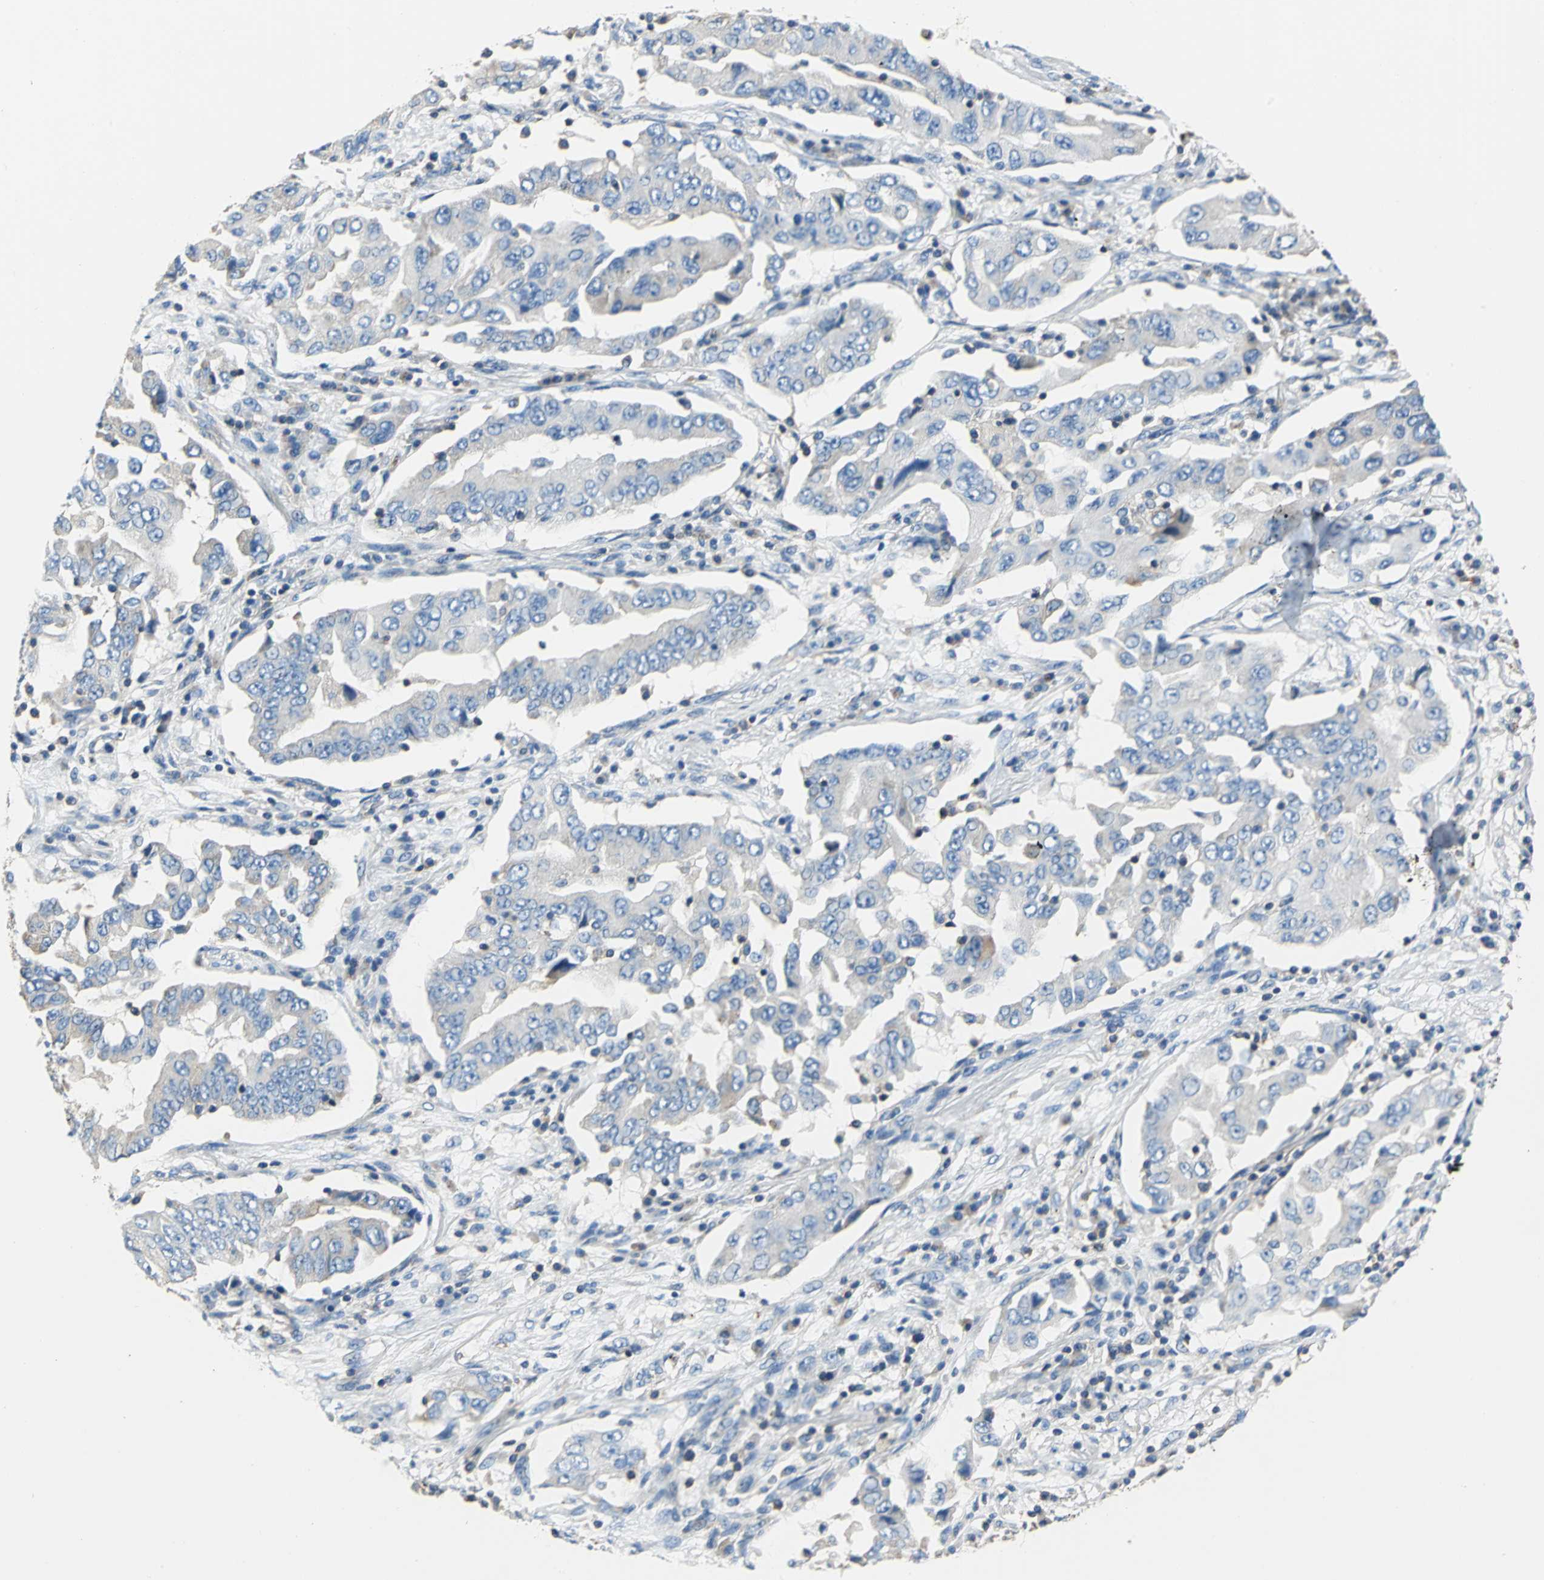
{"staining": {"intensity": "weak", "quantity": "<25%", "location": "cytoplasmic/membranous"}, "tissue": "lung cancer", "cell_type": "Tumor cells", "image_type": "cancer", "snomed": [{"axis": "morphology", "description": "Adenocarcinoma, NOS"}, {"axis": "topography", "description": "Lung"}], "caption": "Micrograph shows no significant protein expression in tumor cells of adenocarcinoma (lung).", "gene": "SEPTIN6", "patient": {"sex": "female", "age": 65}}